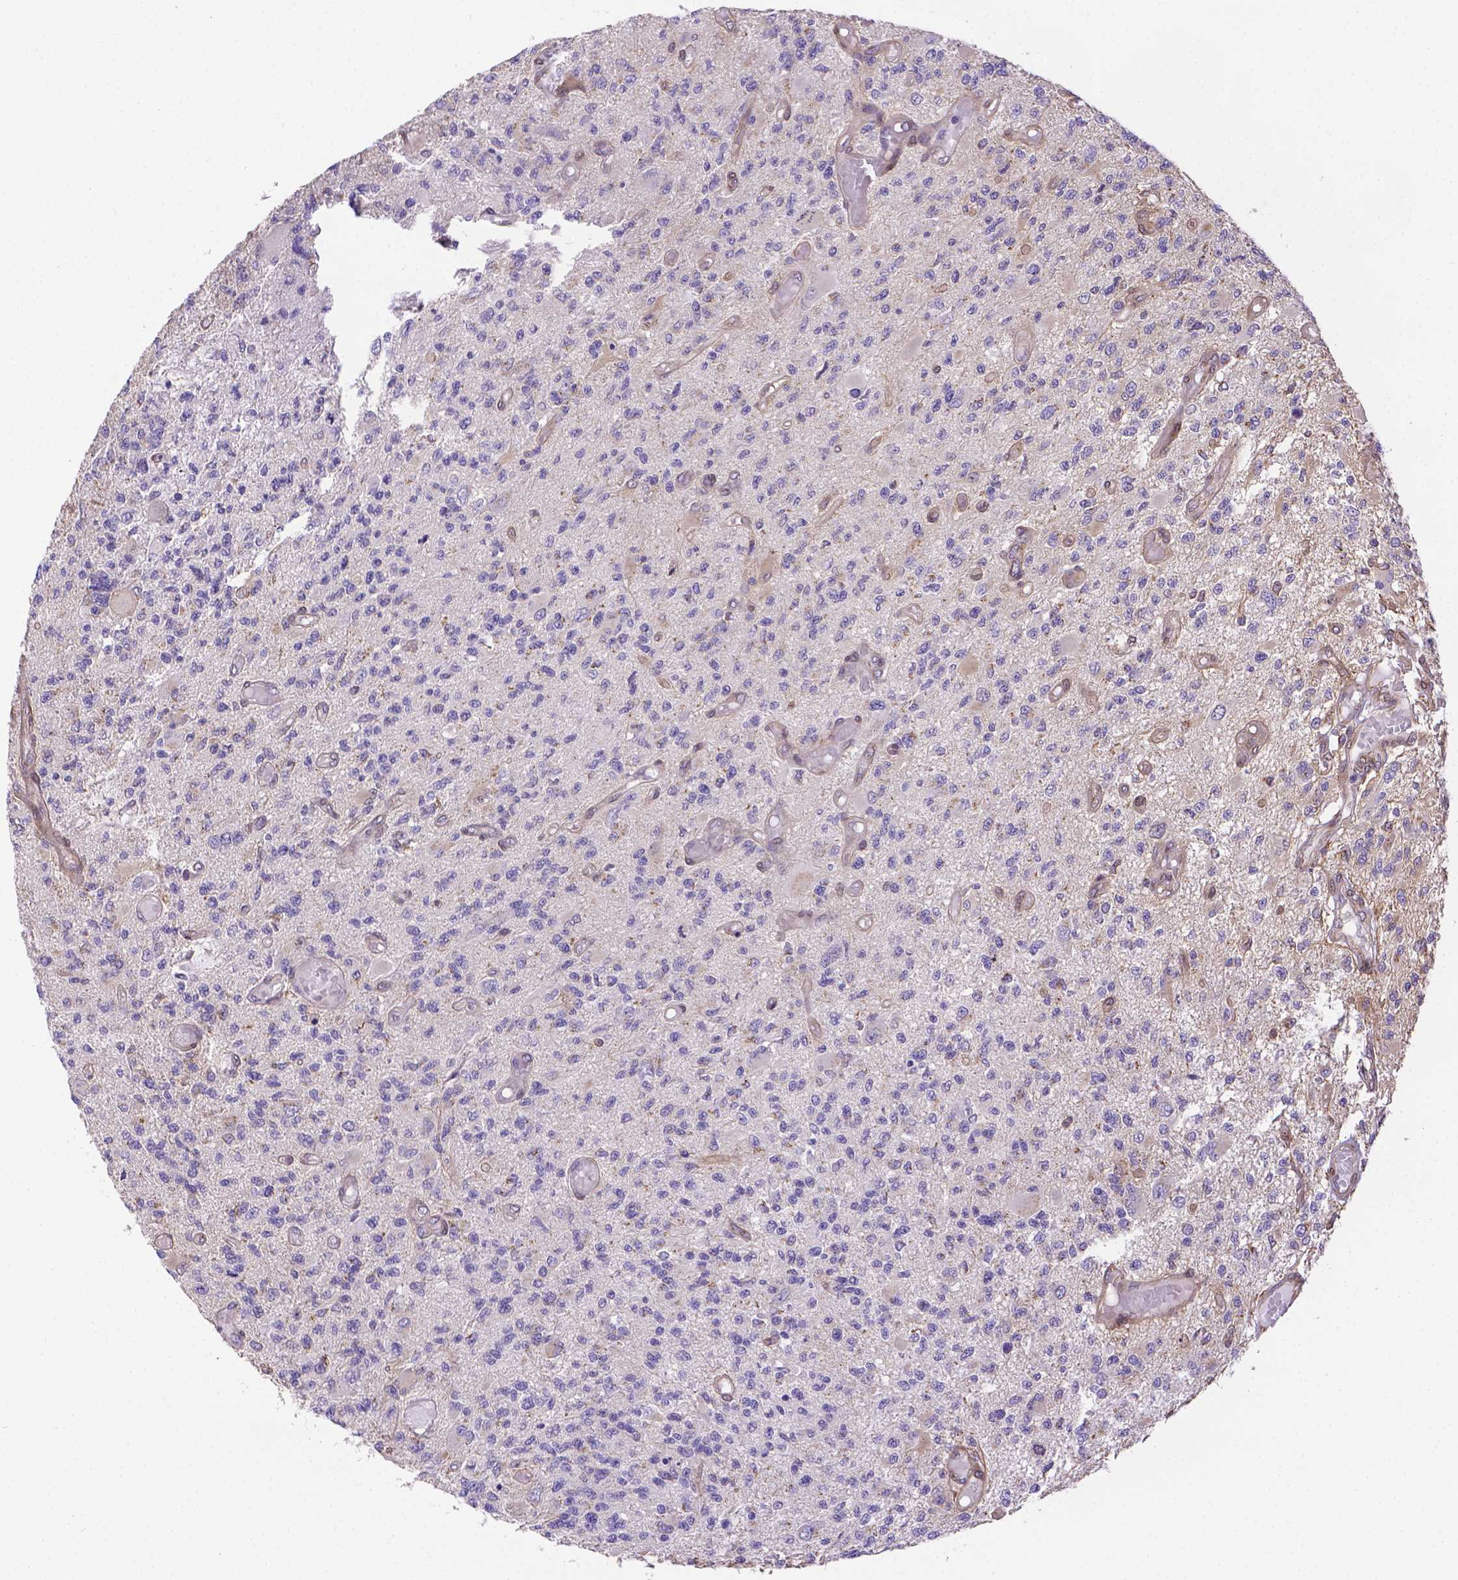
{"staining": {"intensity": "negative", "quantity": "none", "location": "none"}, "tissue": "glioma", "cell_type": "Tumor cells", "image_type": "cancer", "snomed": [{"axis": "morphology", "description": "Glioma, malignant, High grade"}, {"axis": "topography", "description": "Brain"}], "caption": "High magnification brightfield microscopy of malignant glioma (high-grade) stained with DAB (brown) and counterstained with hematoxylin (blue): tumor cells show no significant staining.", "gene": "YAP1", "patient": {"sex": "female", "age": 63}}